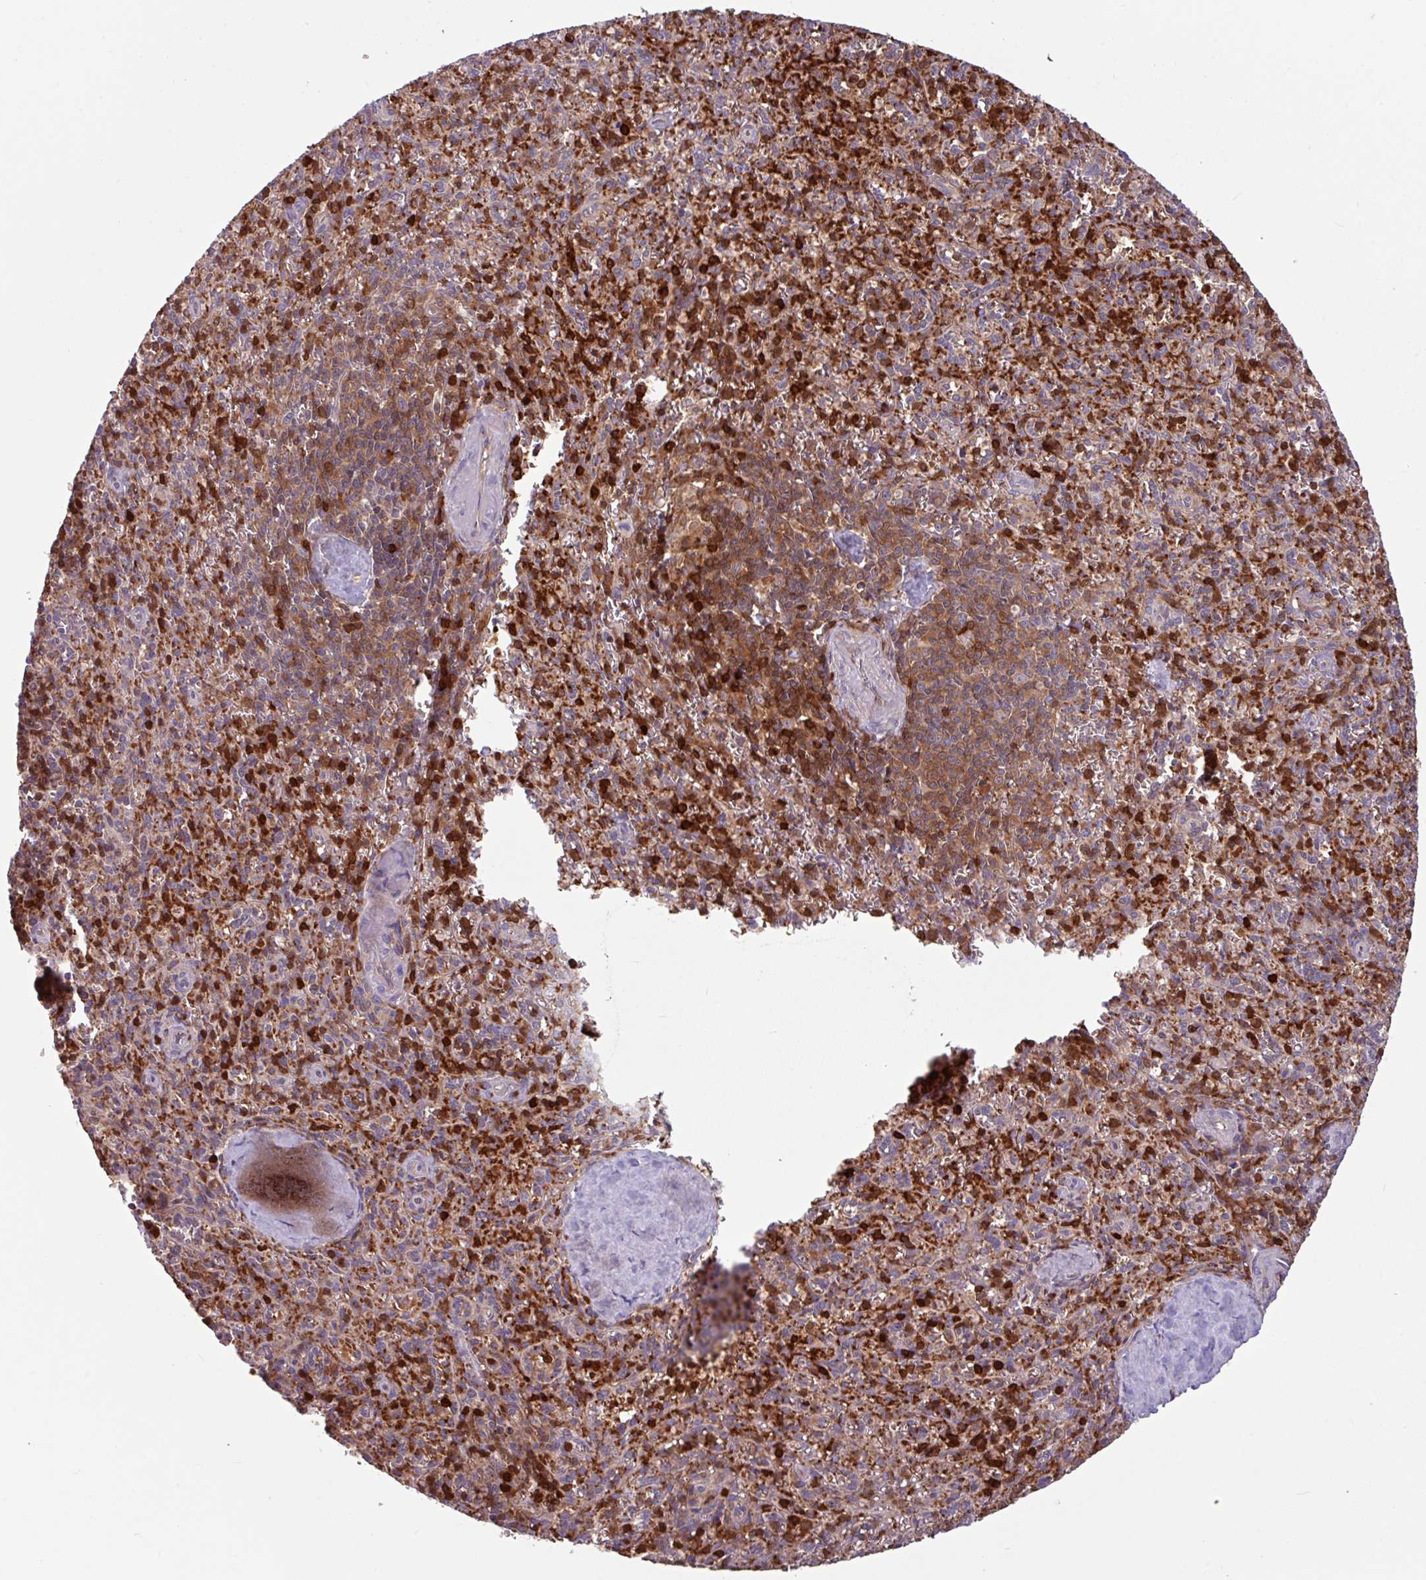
{"staining": {"intensity": "strong", "quantity": "25%-75%", "location": "cytoplasmic/membranous,nuclear"}, "tissue": "spleen", "cell_type": "Cells in red pulp", "image_type": "normal", "snomed": [{"axis": "morphology", "description": "Normal tissue, NOS"}, {"axis": "topography", "description": "Spleen"}], "caption": "Approximately 25%-75% of cells in red pulp in benign human spleen demonstrate strong cytoplasmic/membranous,nuclear protein expression as visualized by brown immunohistochemical staining.", "gene": "SEC61G", "patient": {"sex": "female", "age": 70}}